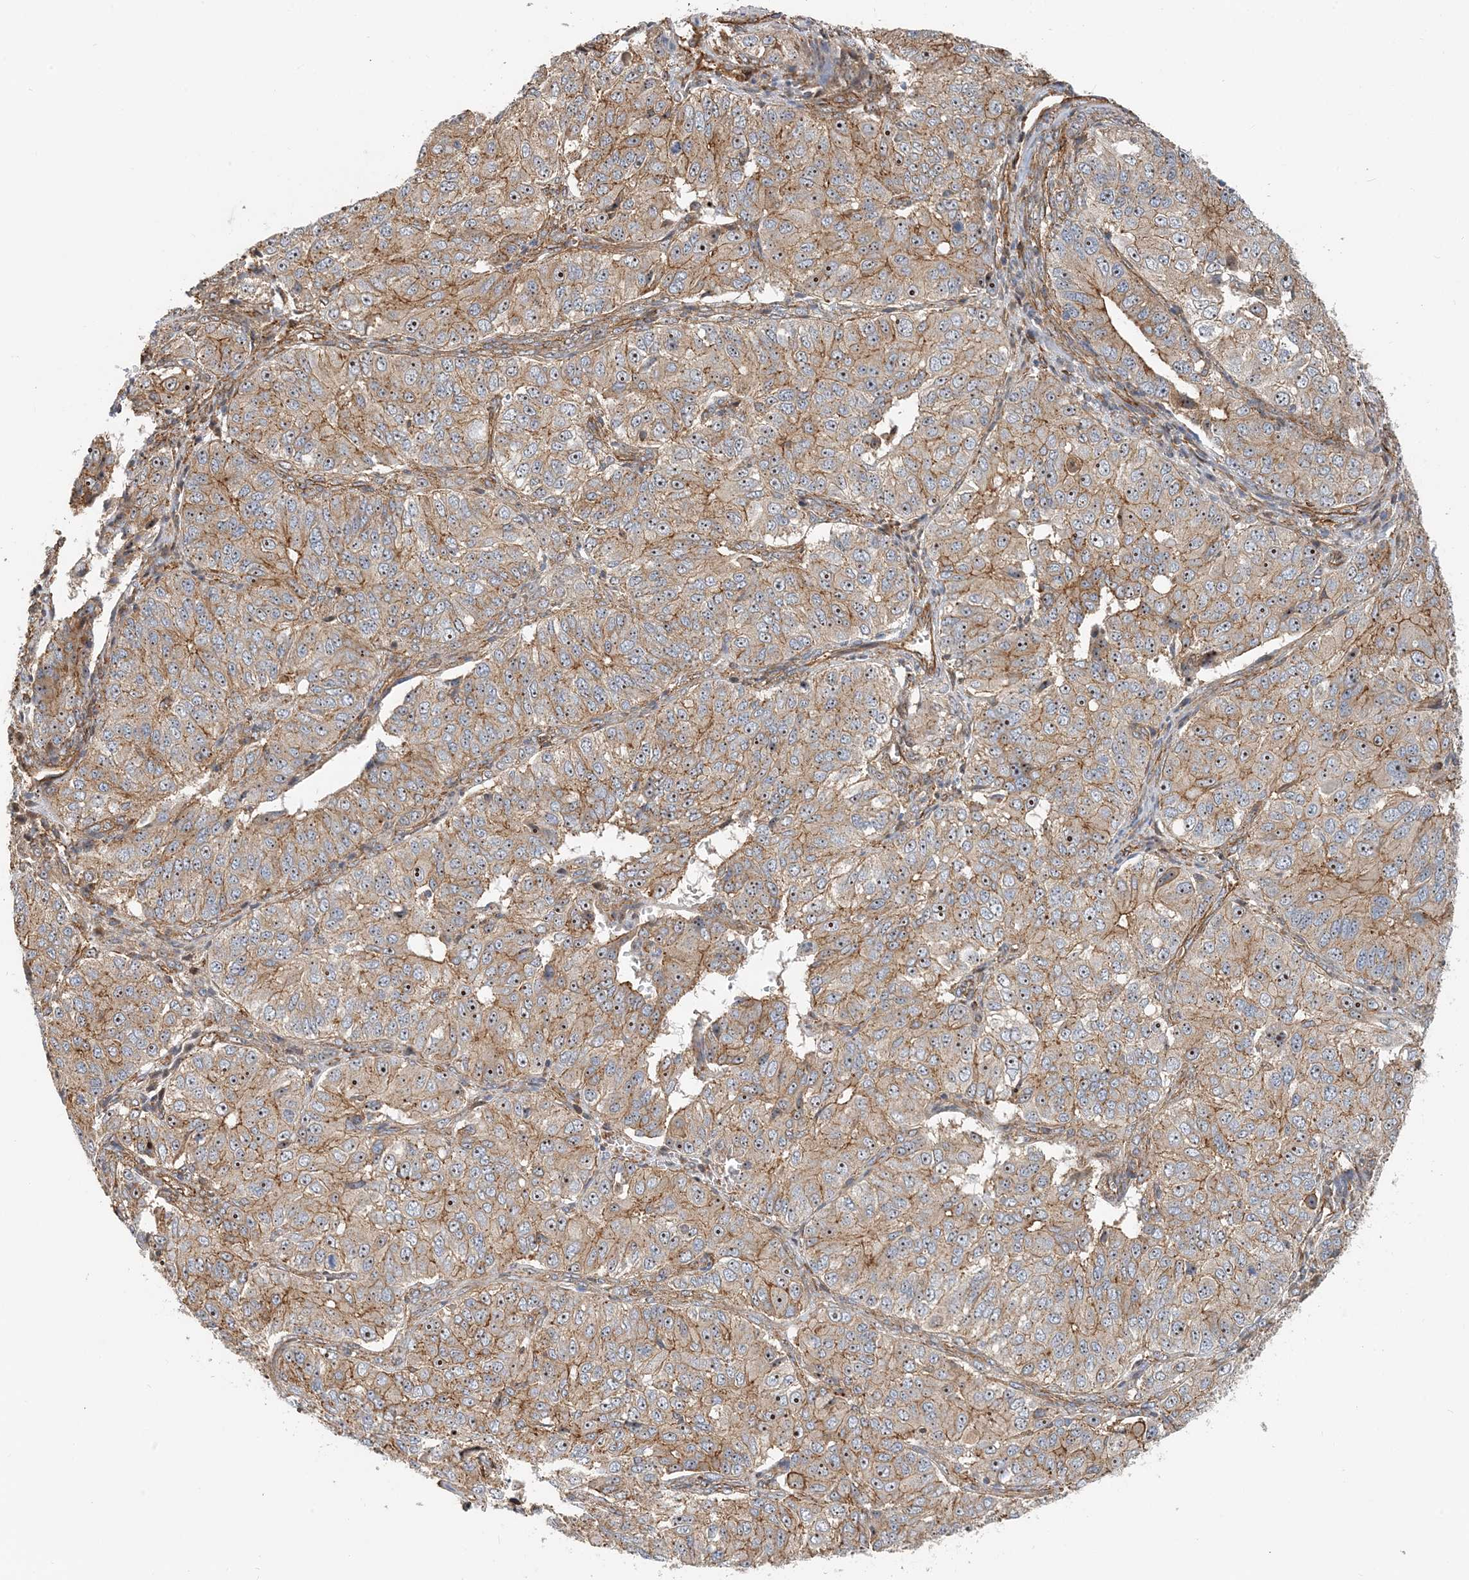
{"staining": {"intensity": "moderate", "quantity": ">75%", "location": "cytoplasmic/membranous,nuclear"}, "tissue": "ovarian cancer", "cell_type": "Tumor cells", "image_type": "cancer", "snomed": [{"axis": "morphology", "description": "Carcinoma, endometroid"}, {"axis": "topography", "description": "Ovary"}], "caption": "About >75% of tumor cells in human endometroid carcinoma (ovarian) display moderate cytoplasmic/membranous and nuclear protein expression as visualized by brown immunohistochemical staining.", "gene": "MYL5", "patient": {"sex": "female", "age": 51}}